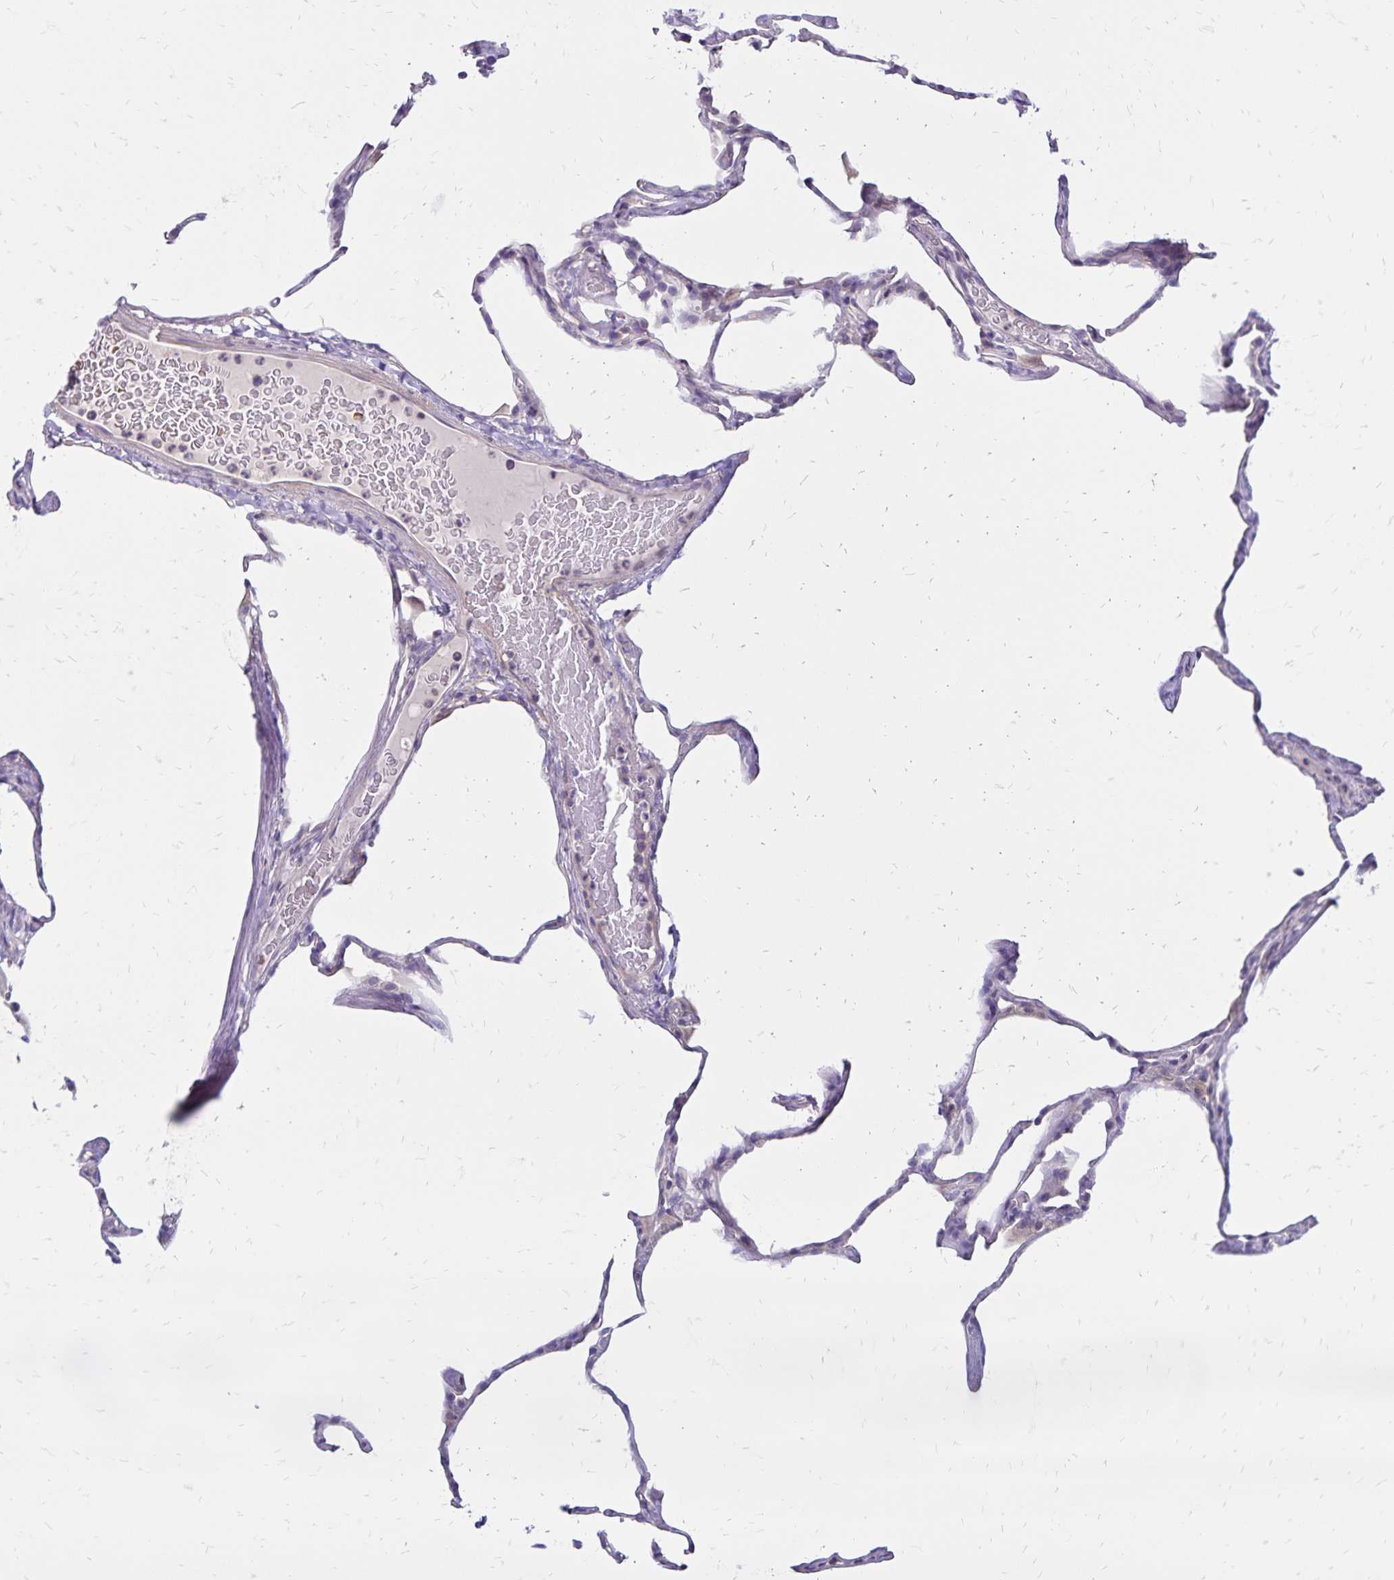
{"staining": {"intensity": "negative", "quantity": "none", "location": "none"}, "tissue": "lung", "cell_type": "Alveolar cells", "image_type": "normal", "snomed": [{"axis": "morphology", "description": "Normal tissue, NOS"}, {"axis": "topography", "description": "Lung"}], "caption": "Immunohistochemistry (IHC) image of unremarkable lung stained for a protein (brown), which shows no positivity in alveolar cells.", "gene": "FSD1", "patient": {"sex": "male", "age": 65}}